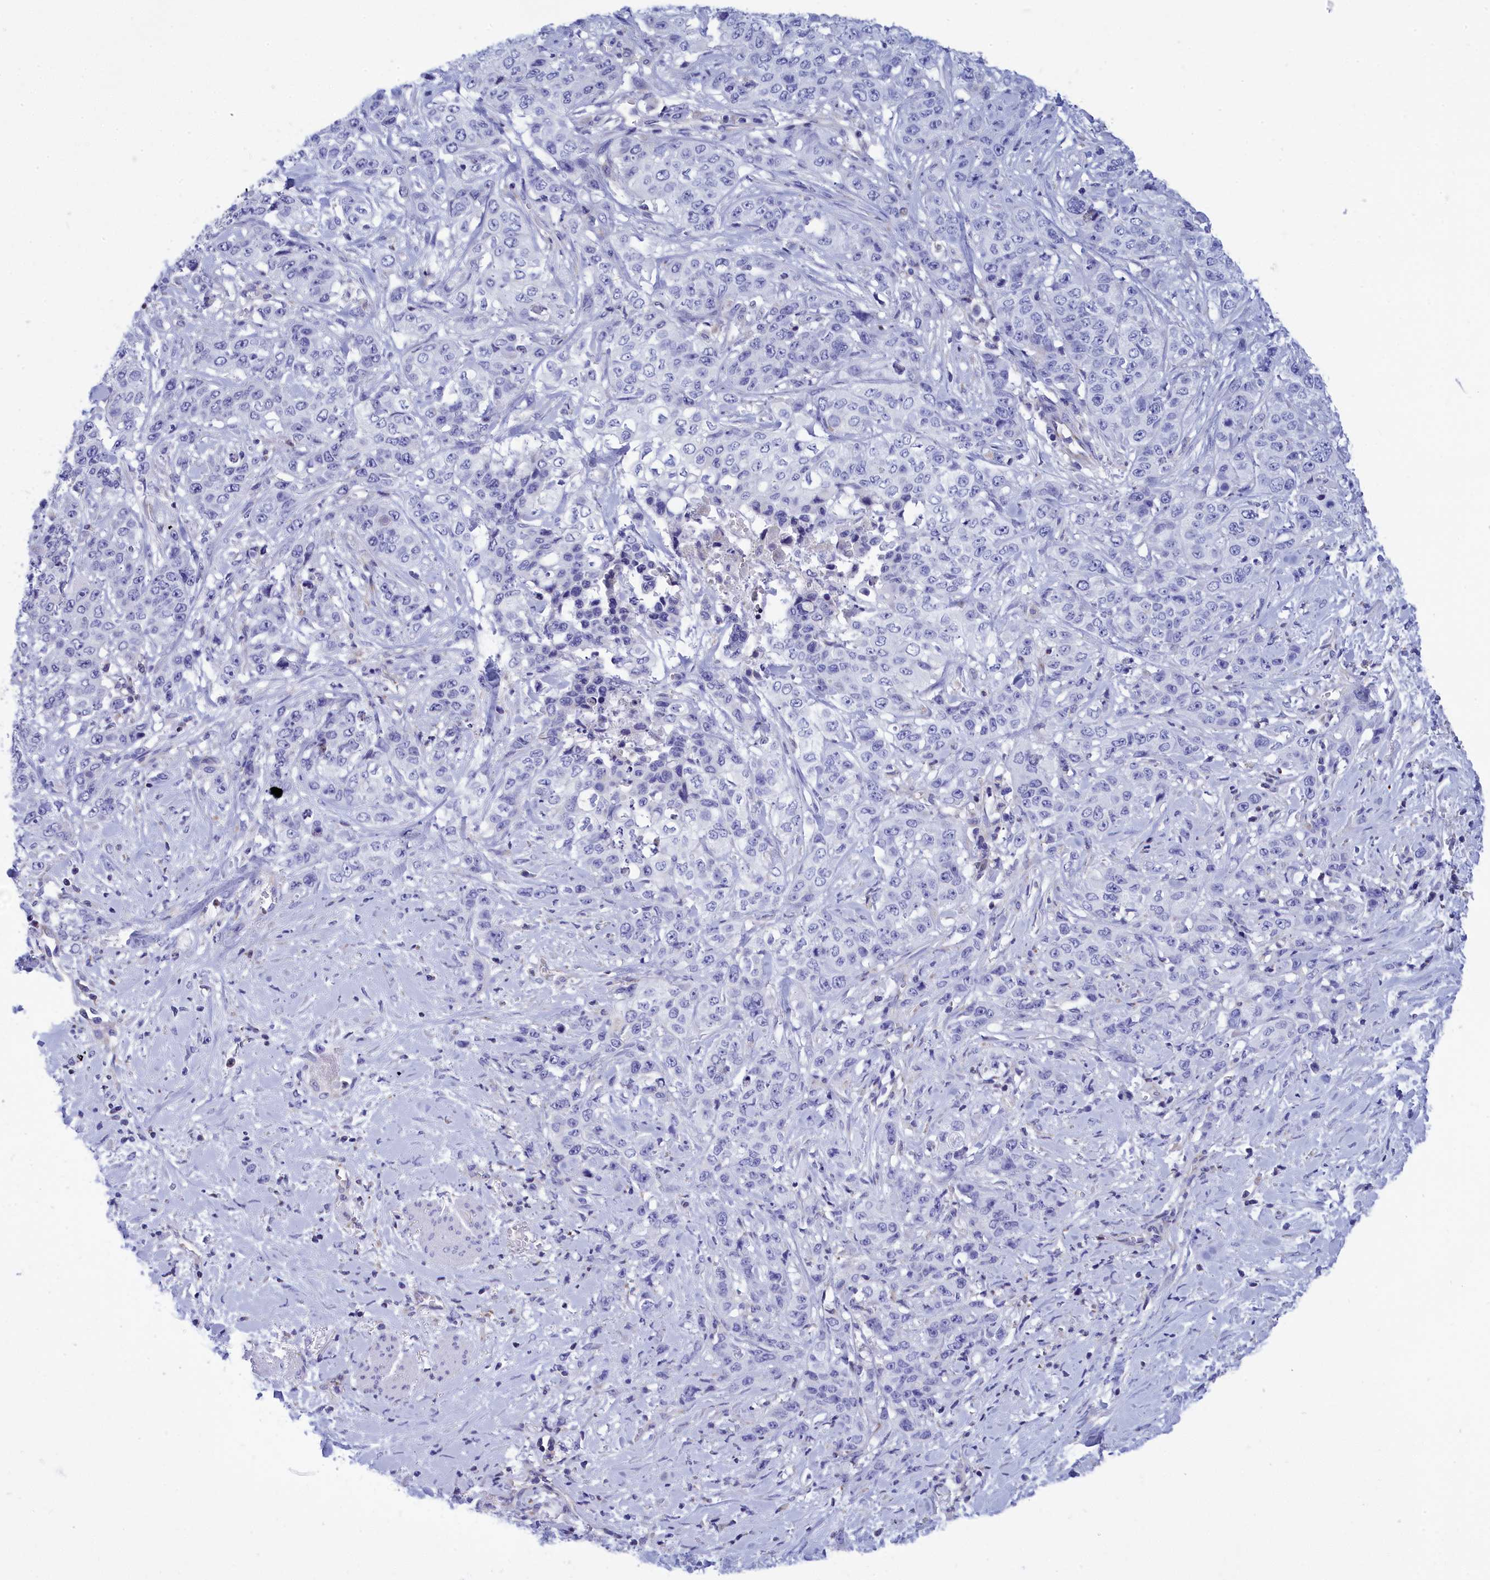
{"staining": {"intensity": "negative", "quantity": "none", "location": "none"}, "tissue": "stomach cancer", "cell_type": "Tumor cells", "image_type": "cancer", "snomed": [{"axis": "morphology", "description": "Adenocarcinoma, NOS"}, {"axis": "topography", "description": "Stomach, upper"}], "caption": "This is a image of immunohistochemistry staining of adenocarcinoma (stomach), which shows no staining in tumor cells.", "gene": "CCRL2", "patient": {"sex": "male", "age": 62}}